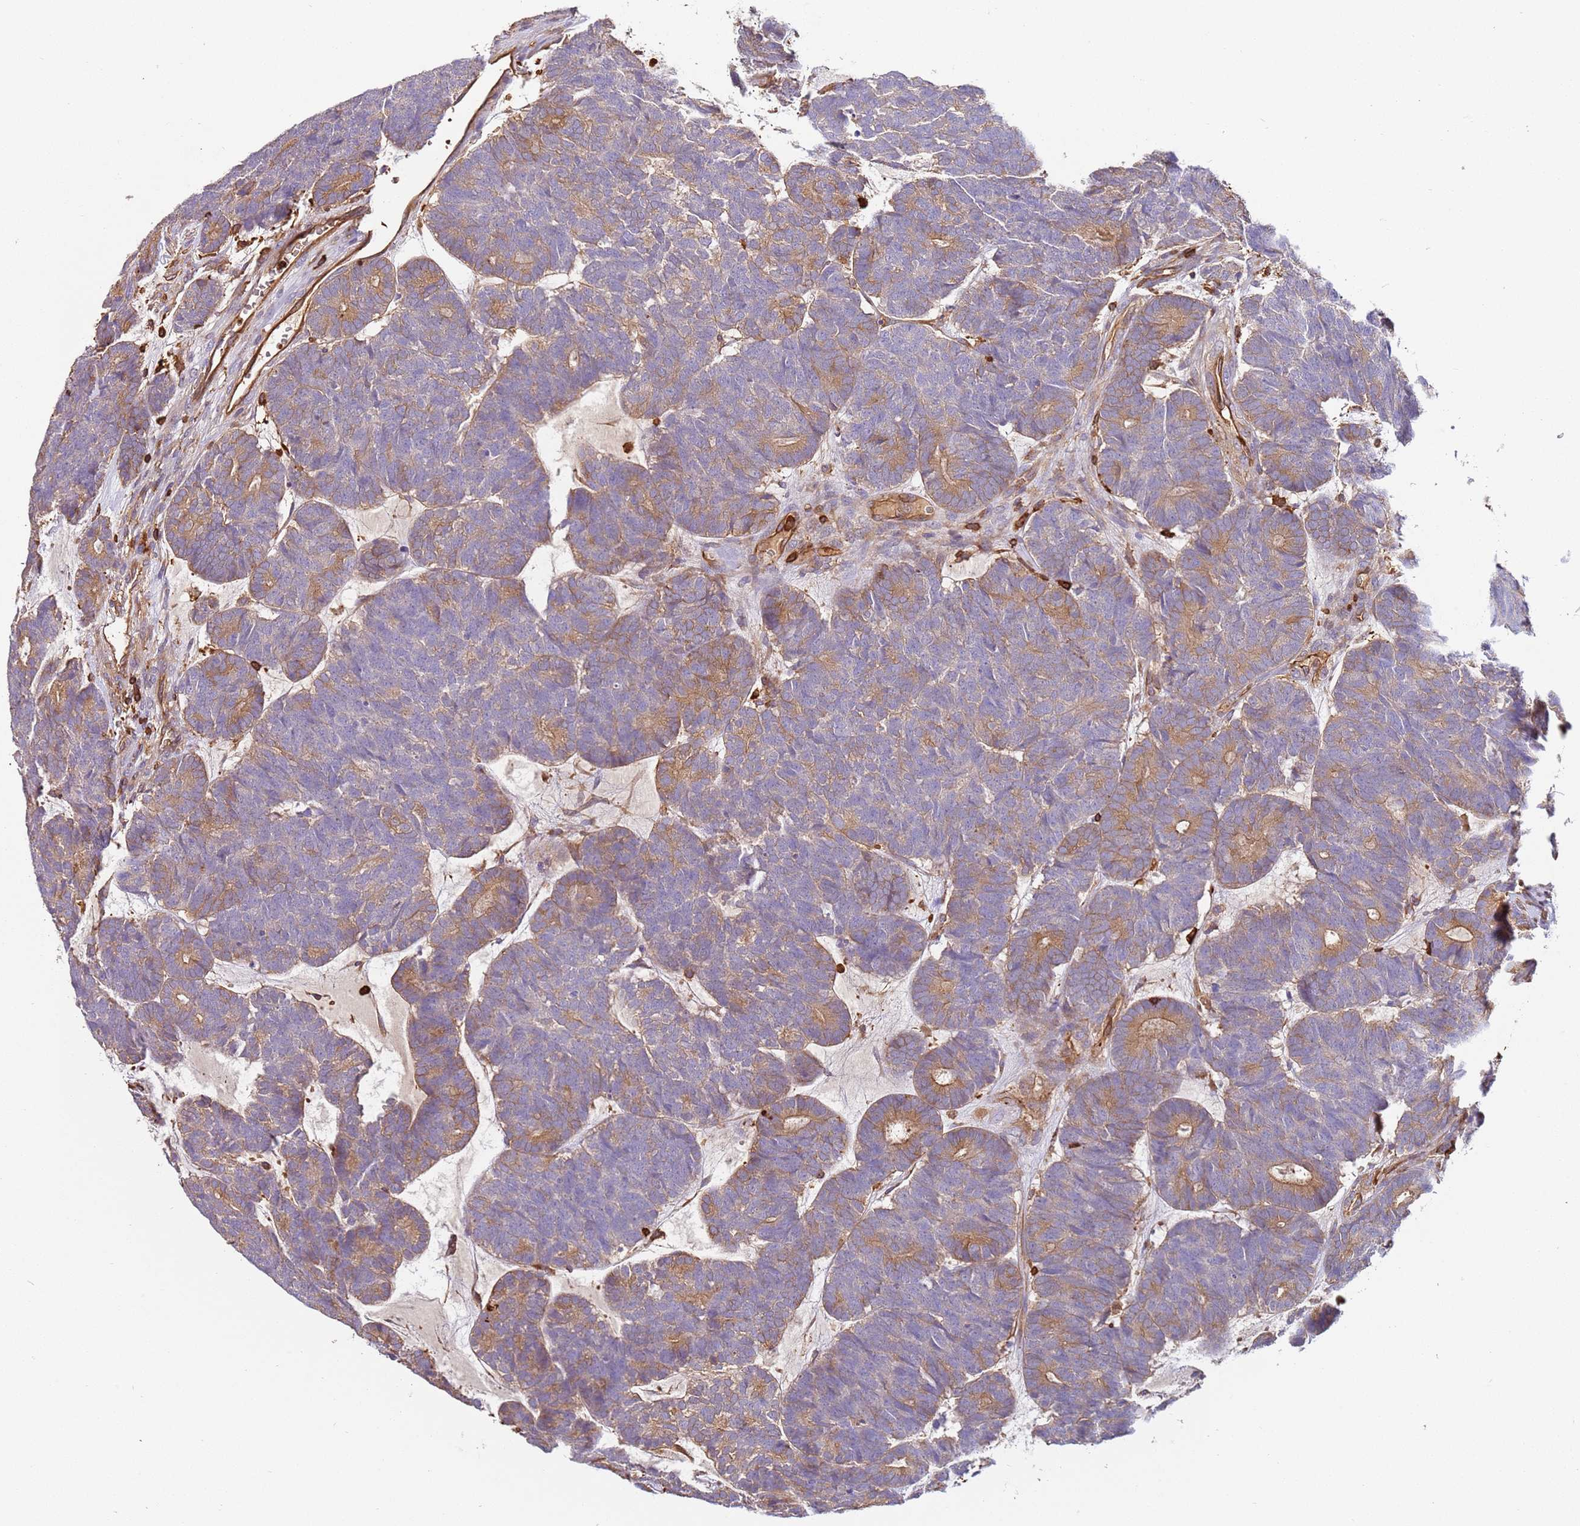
{"staining": {"intensity": "moderate", "quantity": "<25%", "location": "cytoplasmic/membranous"}, "tissue": "head and neck cancer", "cell_type": "Tumor cells", "image_type": "cancer", "snomed": [{"axis": "morphology", "description": "Adenocarcinoma, NOS"}, {"axis": "topography", "description": "Head-Neck"}], "caption": "A micrograph of human head and neck cancer (adenocarcinoma) stained for a protein demonstrates moderate cytoplasmic/membranous brown staining in tumor cells.", "gene": "OR6P1", "patient": {"sex": "female", "age": 81}}